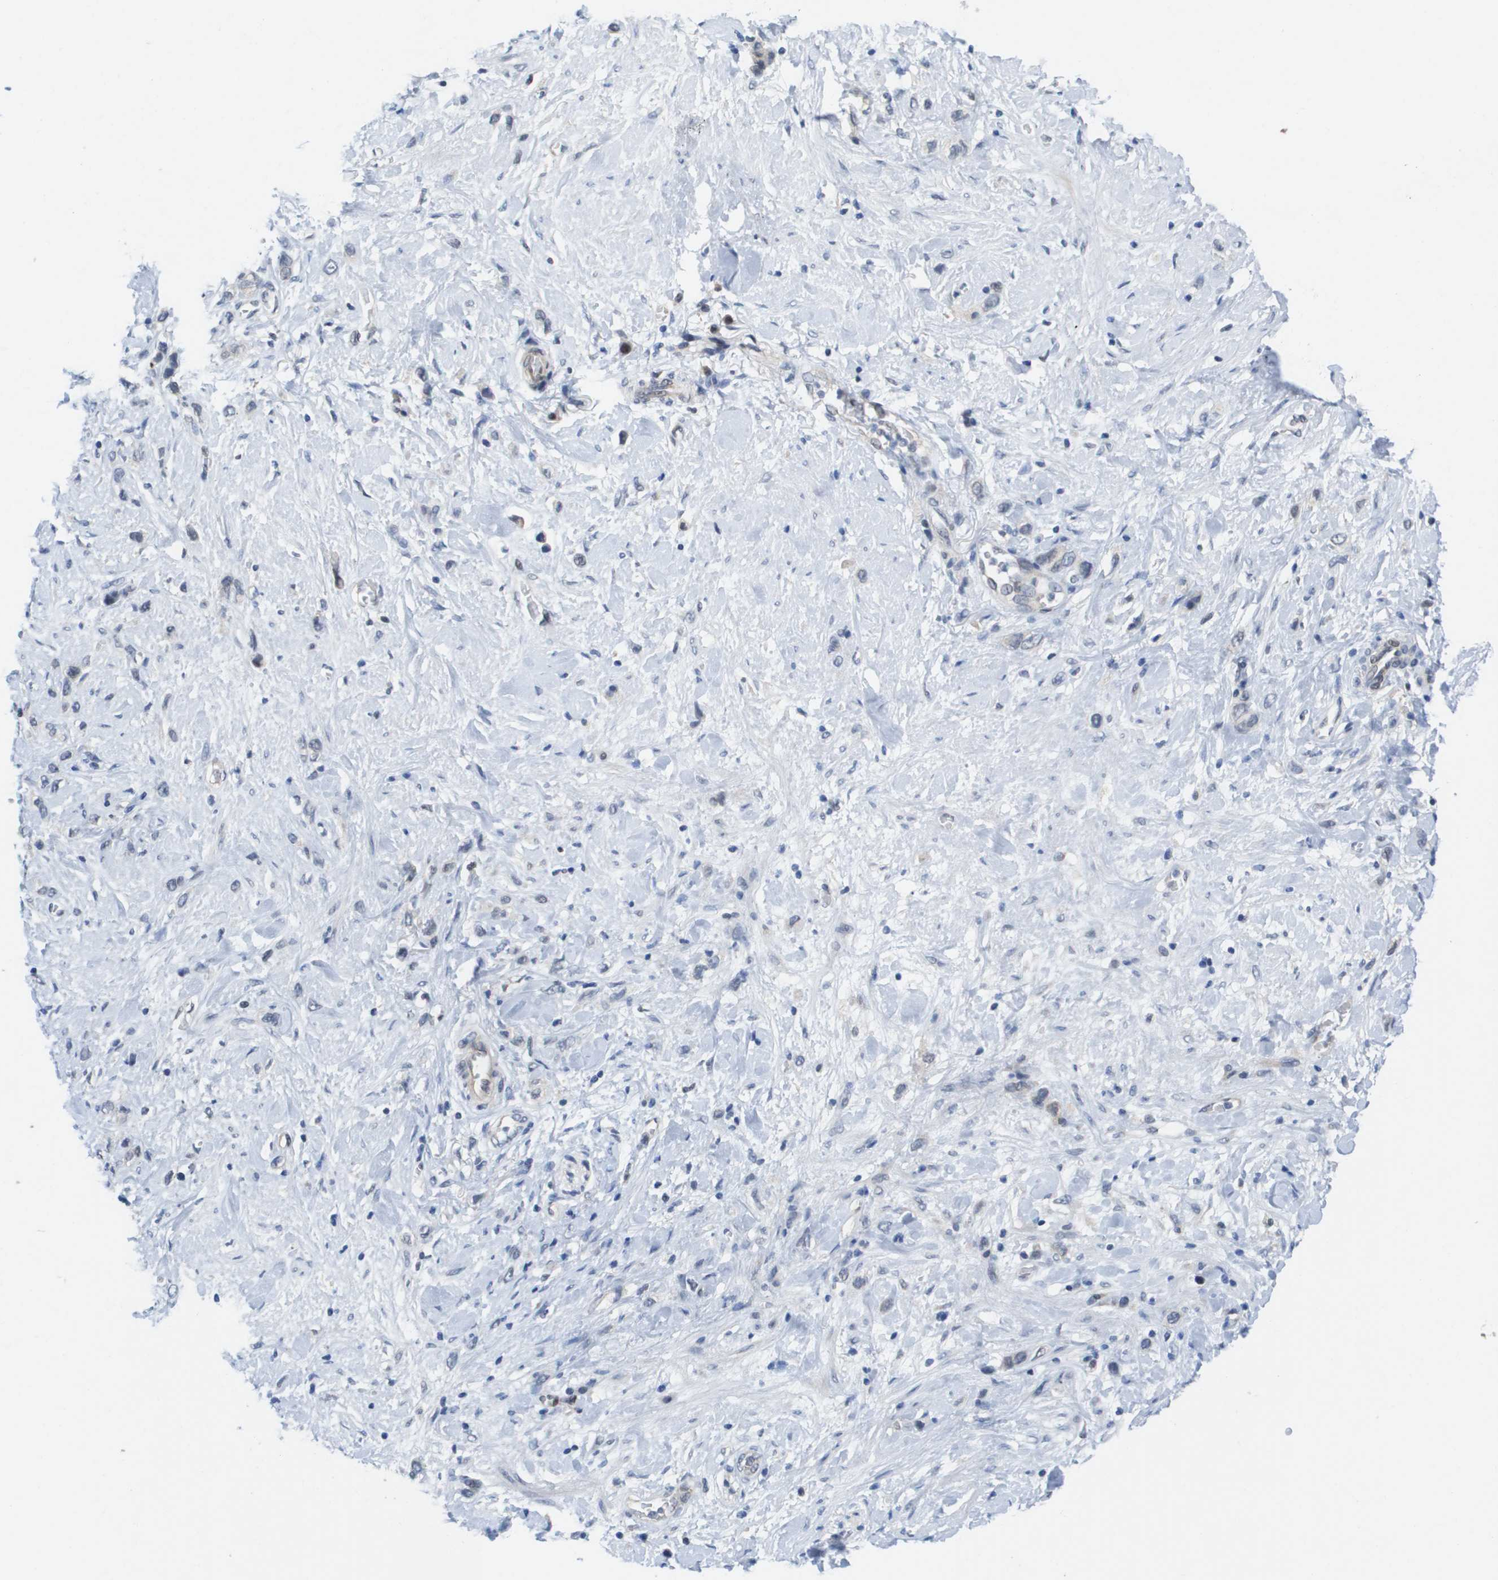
{"staining": {"intensity": "negative", "quantity": "none", "location": "none"}, "tissue": "stomach cancer", "cell_type": "Tumor cells", "image_type": "cancer", "snomed": [{"axis": "morphology", "description": "Adenocarcinoma, NOS"}, {"axis": "morphology", "description": "Adenocarcinoma, High grade"}, {"axis": "topography", "description": "Stomach, upper"}, {"axis": "topography", "description": "Stomach, lower"}], "caption": "An immunohistochemistry (IHC) histopathology image of high-grade adenocarcinoma (stomach) is shown. There is no staining in tumor cells of high-grade adenocarcinoma (stomach). Brightfield microscopy of immunohistochemistry stained with DAB (brown) and hematoxylin (blue), captured at high magnification.", "gene": "FKBP4", "patient": {"sex": "female", "age": 65}}